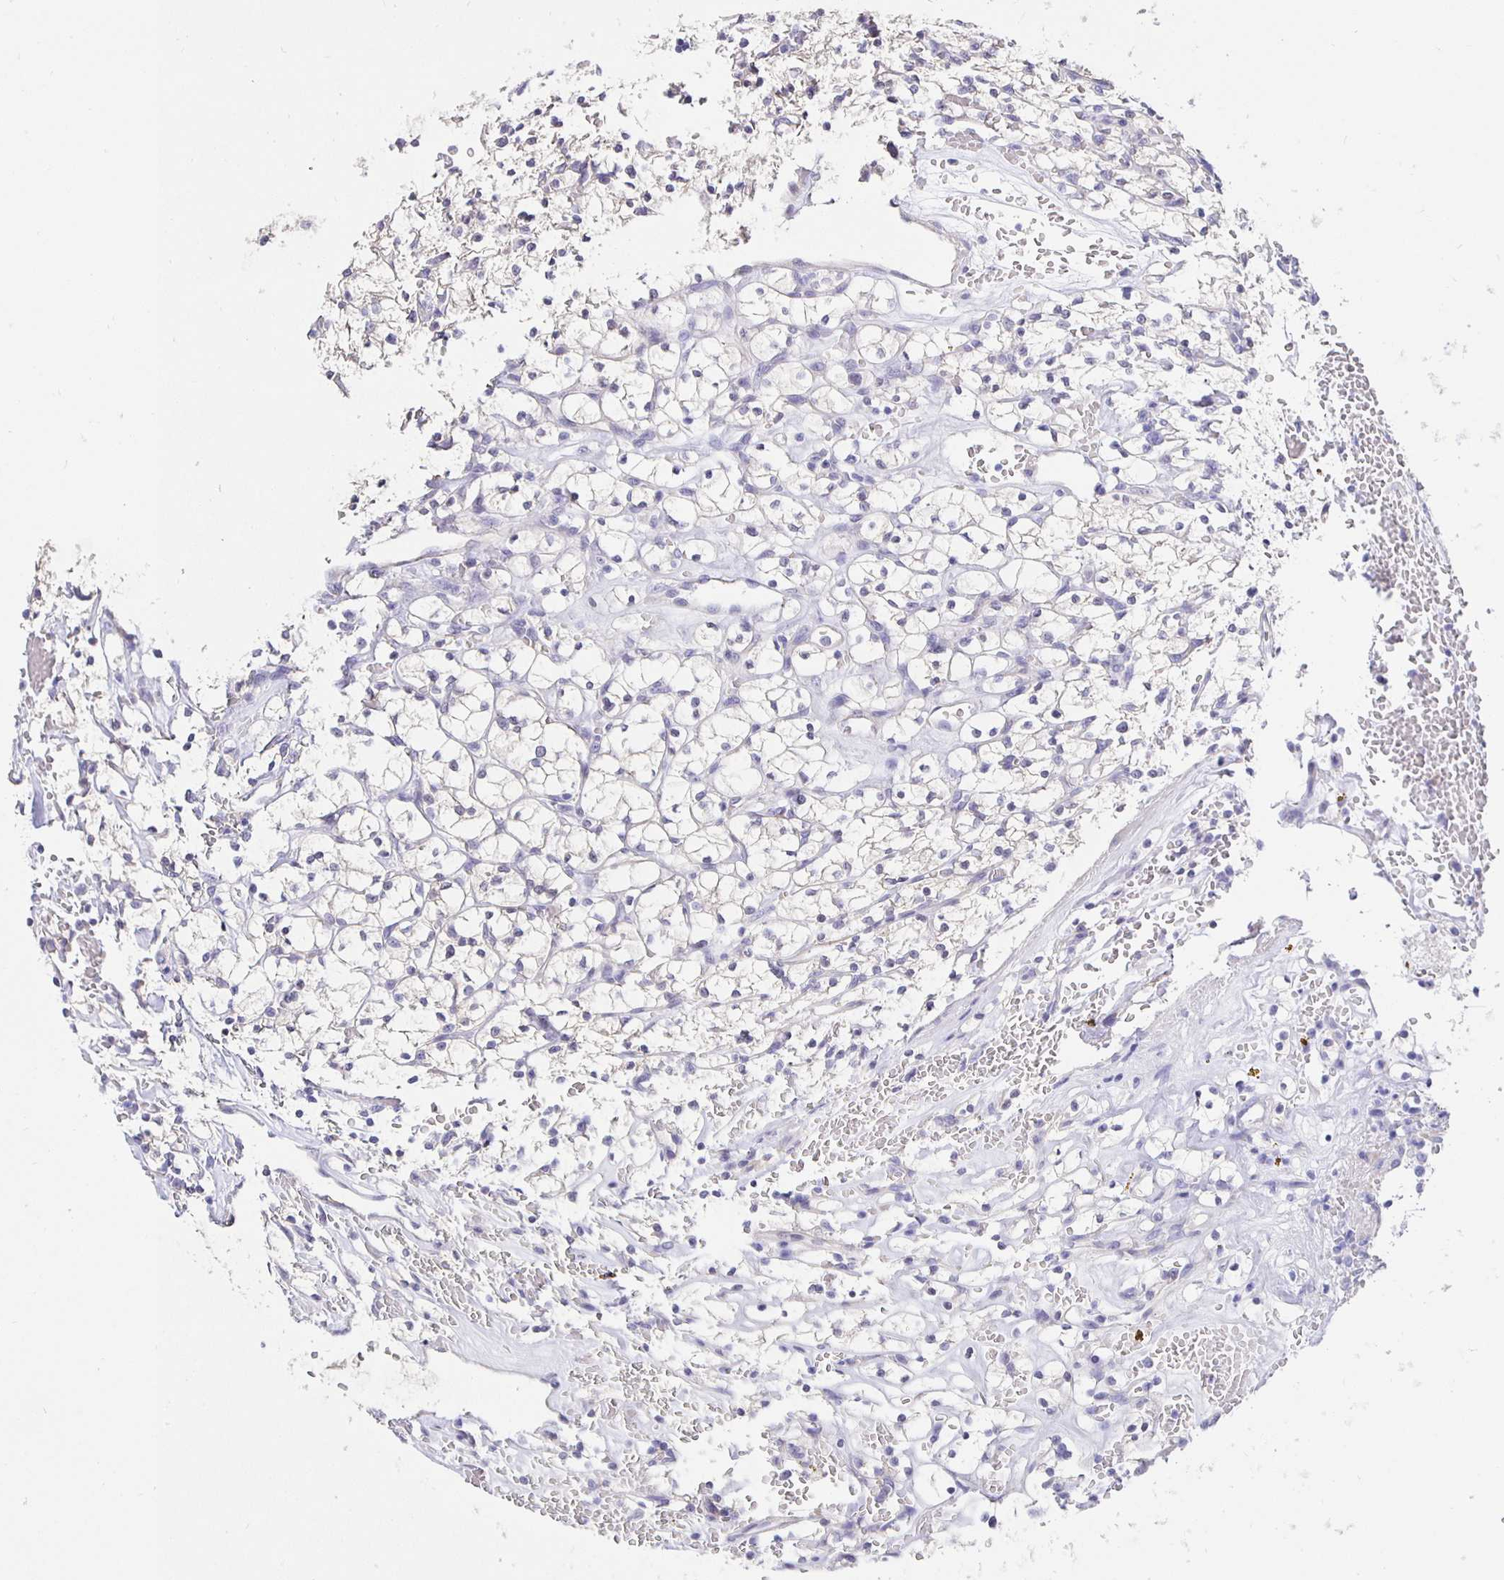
{"staining": {"intensity": "negative", "quantity": "none", "location": "none"}, "tissue": "renal cancer", "cell_type": "Tumor cells", "image_type": "cancer", "snomed": [{"axis": "morphology", "description": "Adenocarcinoma, NOS"}, {"axis": "topography", "description": "Kidney"}], "caption": "This is an IHC image of renal cancer. There is no expression in tumor cells.", "gene": "HSPA4L", "patient": {"sex": "female", "age": 64}}